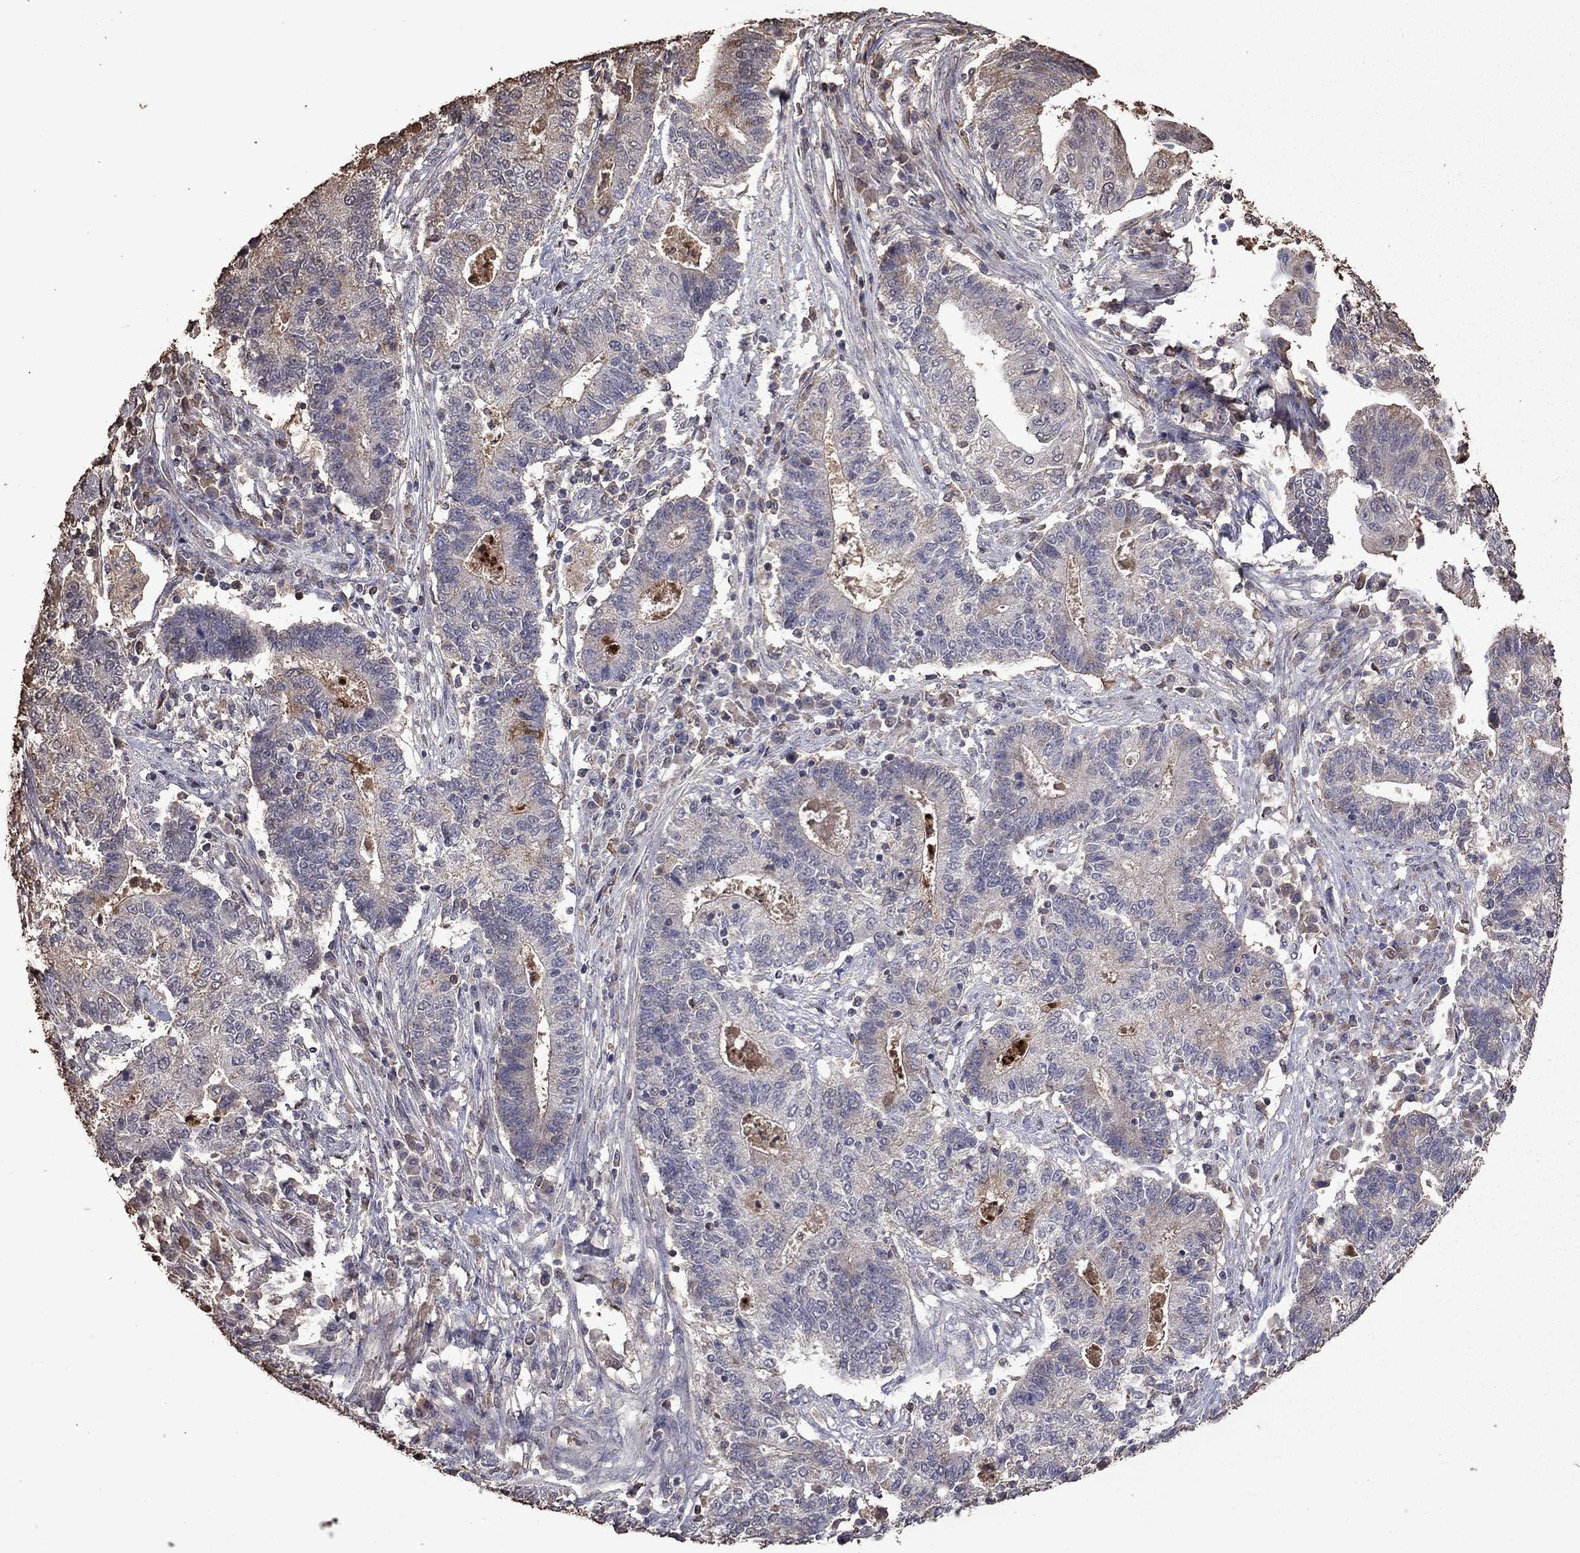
{"staining": {"intensity": "negative", "quantity": "none", "location": "none"}, "tissue": "endometrial cancer", "cell_type": "Tumor cells", "image_type": "cancer", "snomed": [{"axis": "morphology", "description": "Adenocarcinoma, NOS"}, {"axis": "topography", "description": "Uterus"}, {"axis": "topography", "description": "Endometrium"}], "caption": "This image is of endometrial adenocarcinoma stained with immunohistochemistry to label a protein in brown with the nuclei are counter-stained blue. There is no expression in tumor cells. (Brightfield microscopy of DAB immunohistochemistry at high magnification).", "gene": "SERPINA5", "patient": {"sex": "female", "age": 54}}